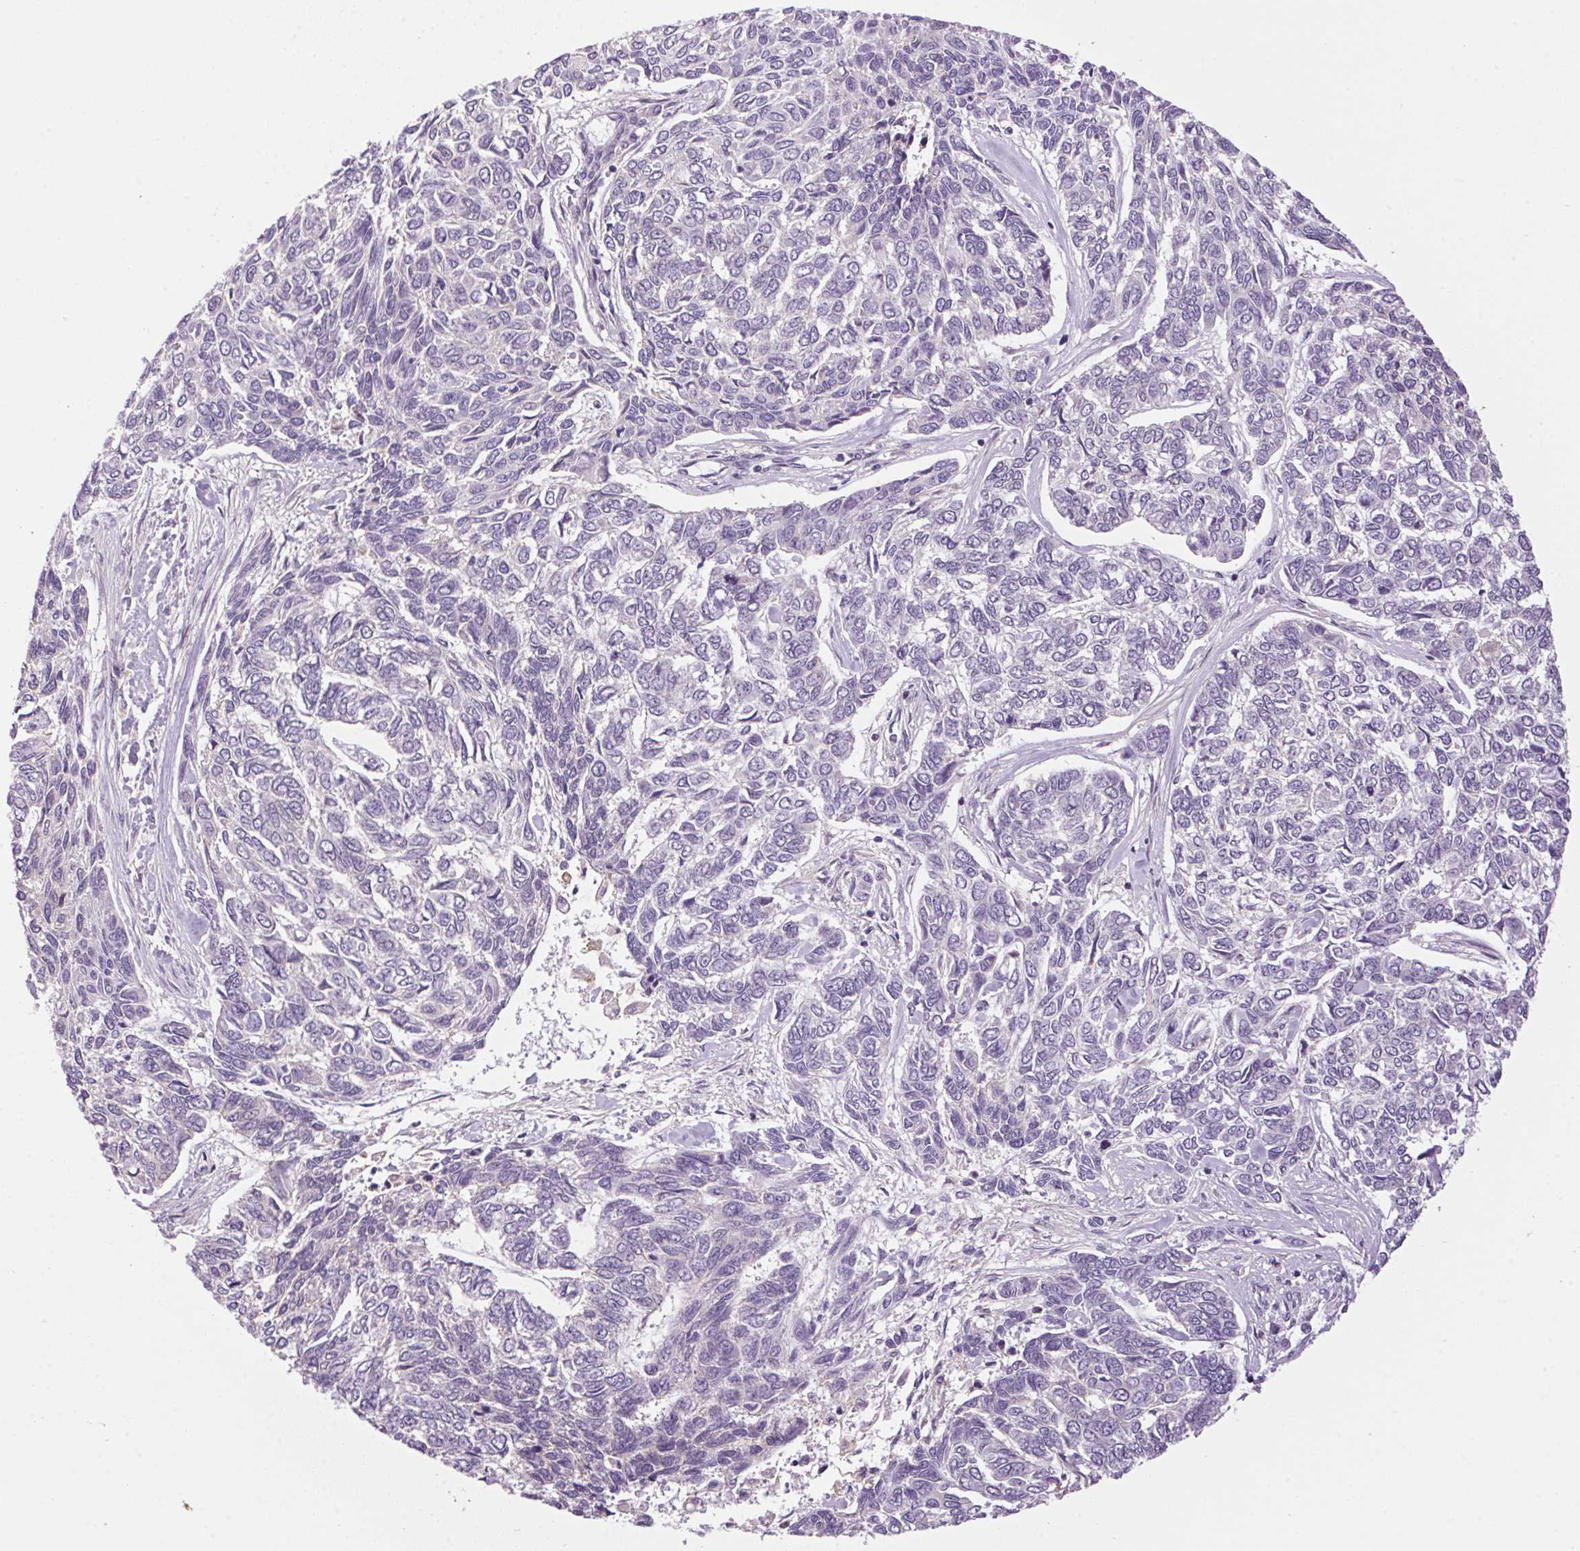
{"staining": {"intensity": "negative", "quantity": "none", "location": "none"}, "tissue": "skin cancer", "cell_type": "Tumor cells", "image_type": "cancer", "snomed": [{"axis": "morphology", "description": "Basal cell carcinoma"}, {"axis": "topography", "description": "Skin"}], "caption": "There is no significant expression in tumor cells of skin cancer (basal cell carcinoma). (DAB IHC visualized using brightfield microscopy, high magnification).", "gene": "SMIM13", "patient": {"sex": "female", "age": 65}}